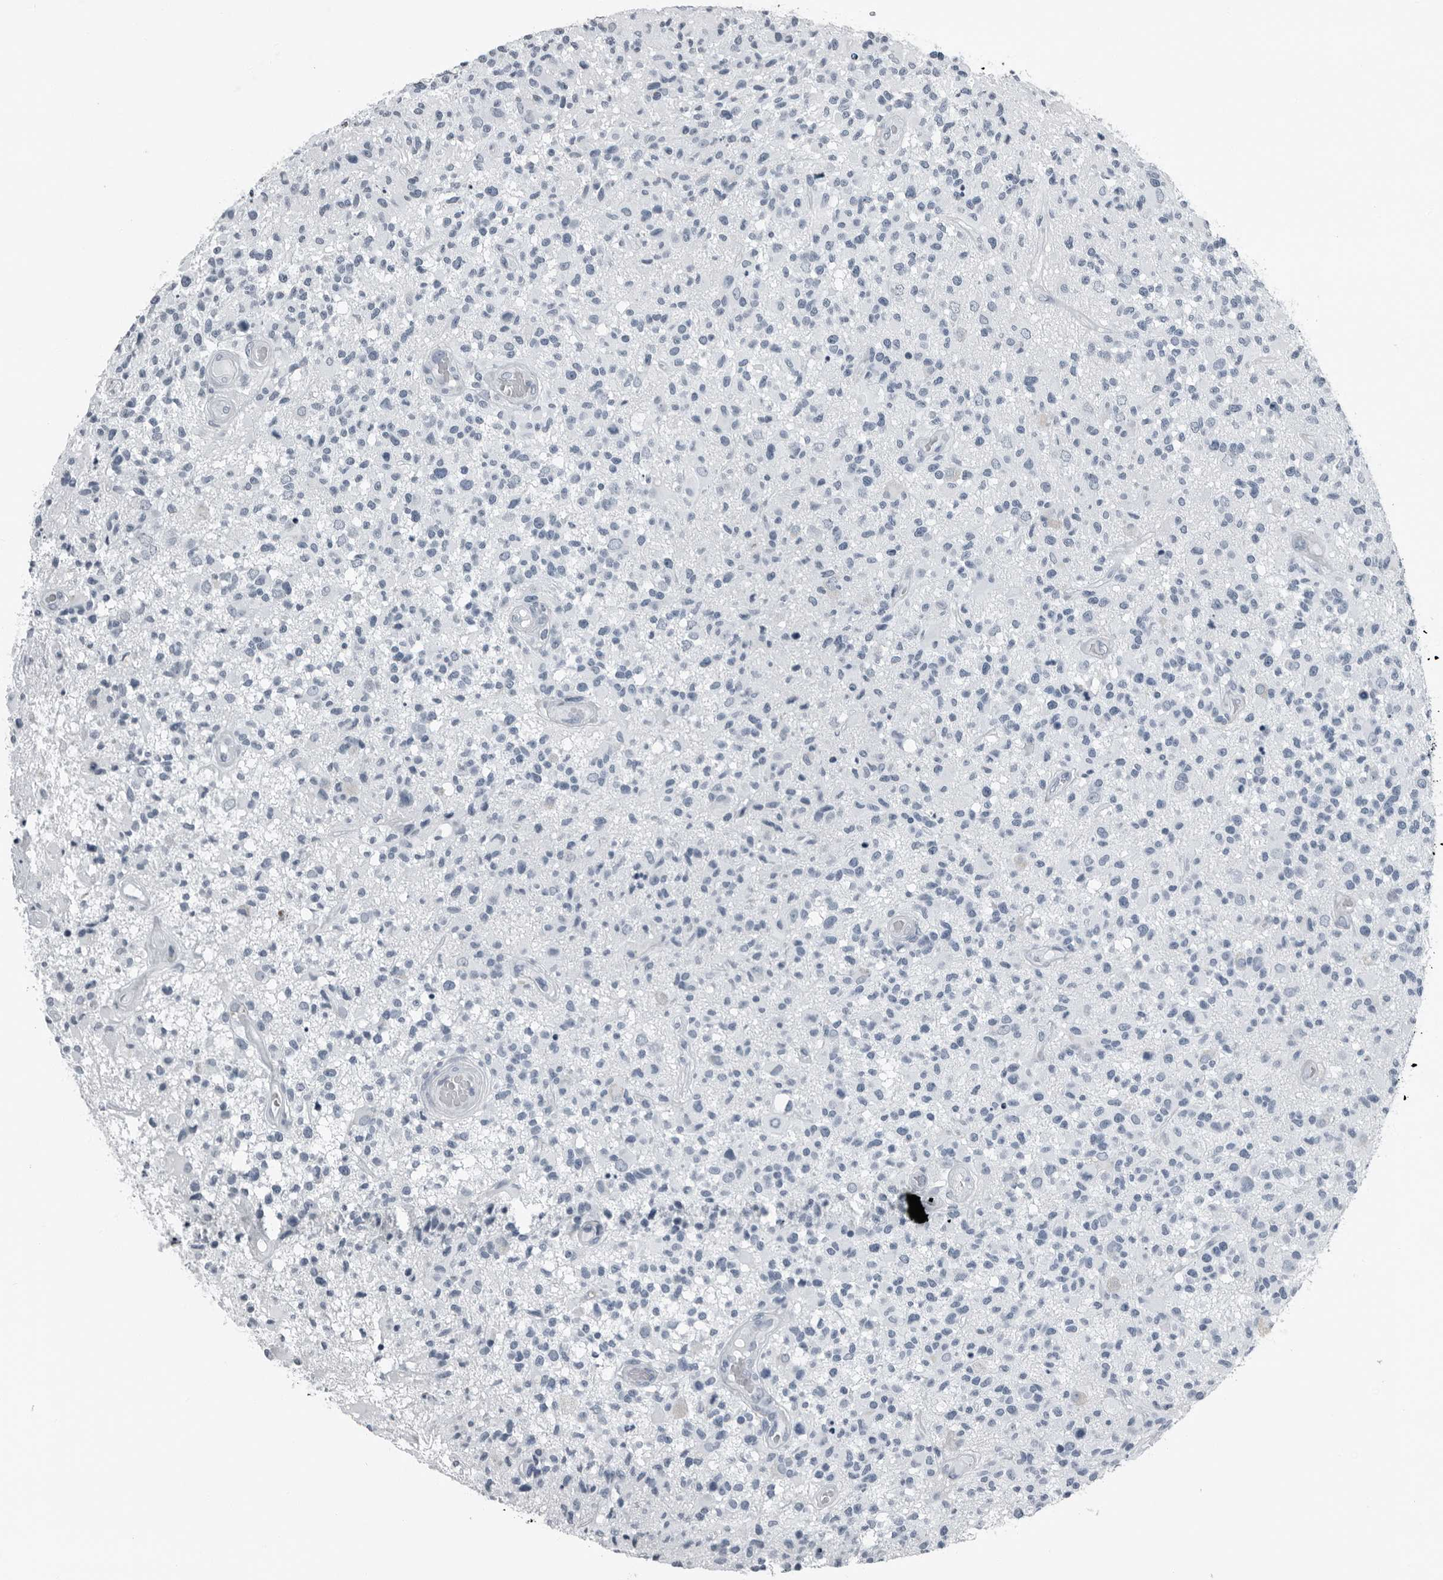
{"staining": {"intensity": "negative", "quantity": "none", "location": "none"}, "tissue": "glioma", "cell_type": "Tumor cells", "image_type": "cancer", "snomed": [{"axis": "morphology", "description": "Glioma, malignant, High grade"}, {"axis": "morphology", "description": "Glioblastoma, NOS"}, {"axis": "topography", "description": "Brain"}], "caption": "This image is of malignant high-grade glioma stained with immunohistochemistry (IHC) to label a protein in brown with the nuclei are counter-stained blue. There is no positivity in tumor cells.", "gene": "PRSS1", "patient": {"sex": "male", "age": 60}}